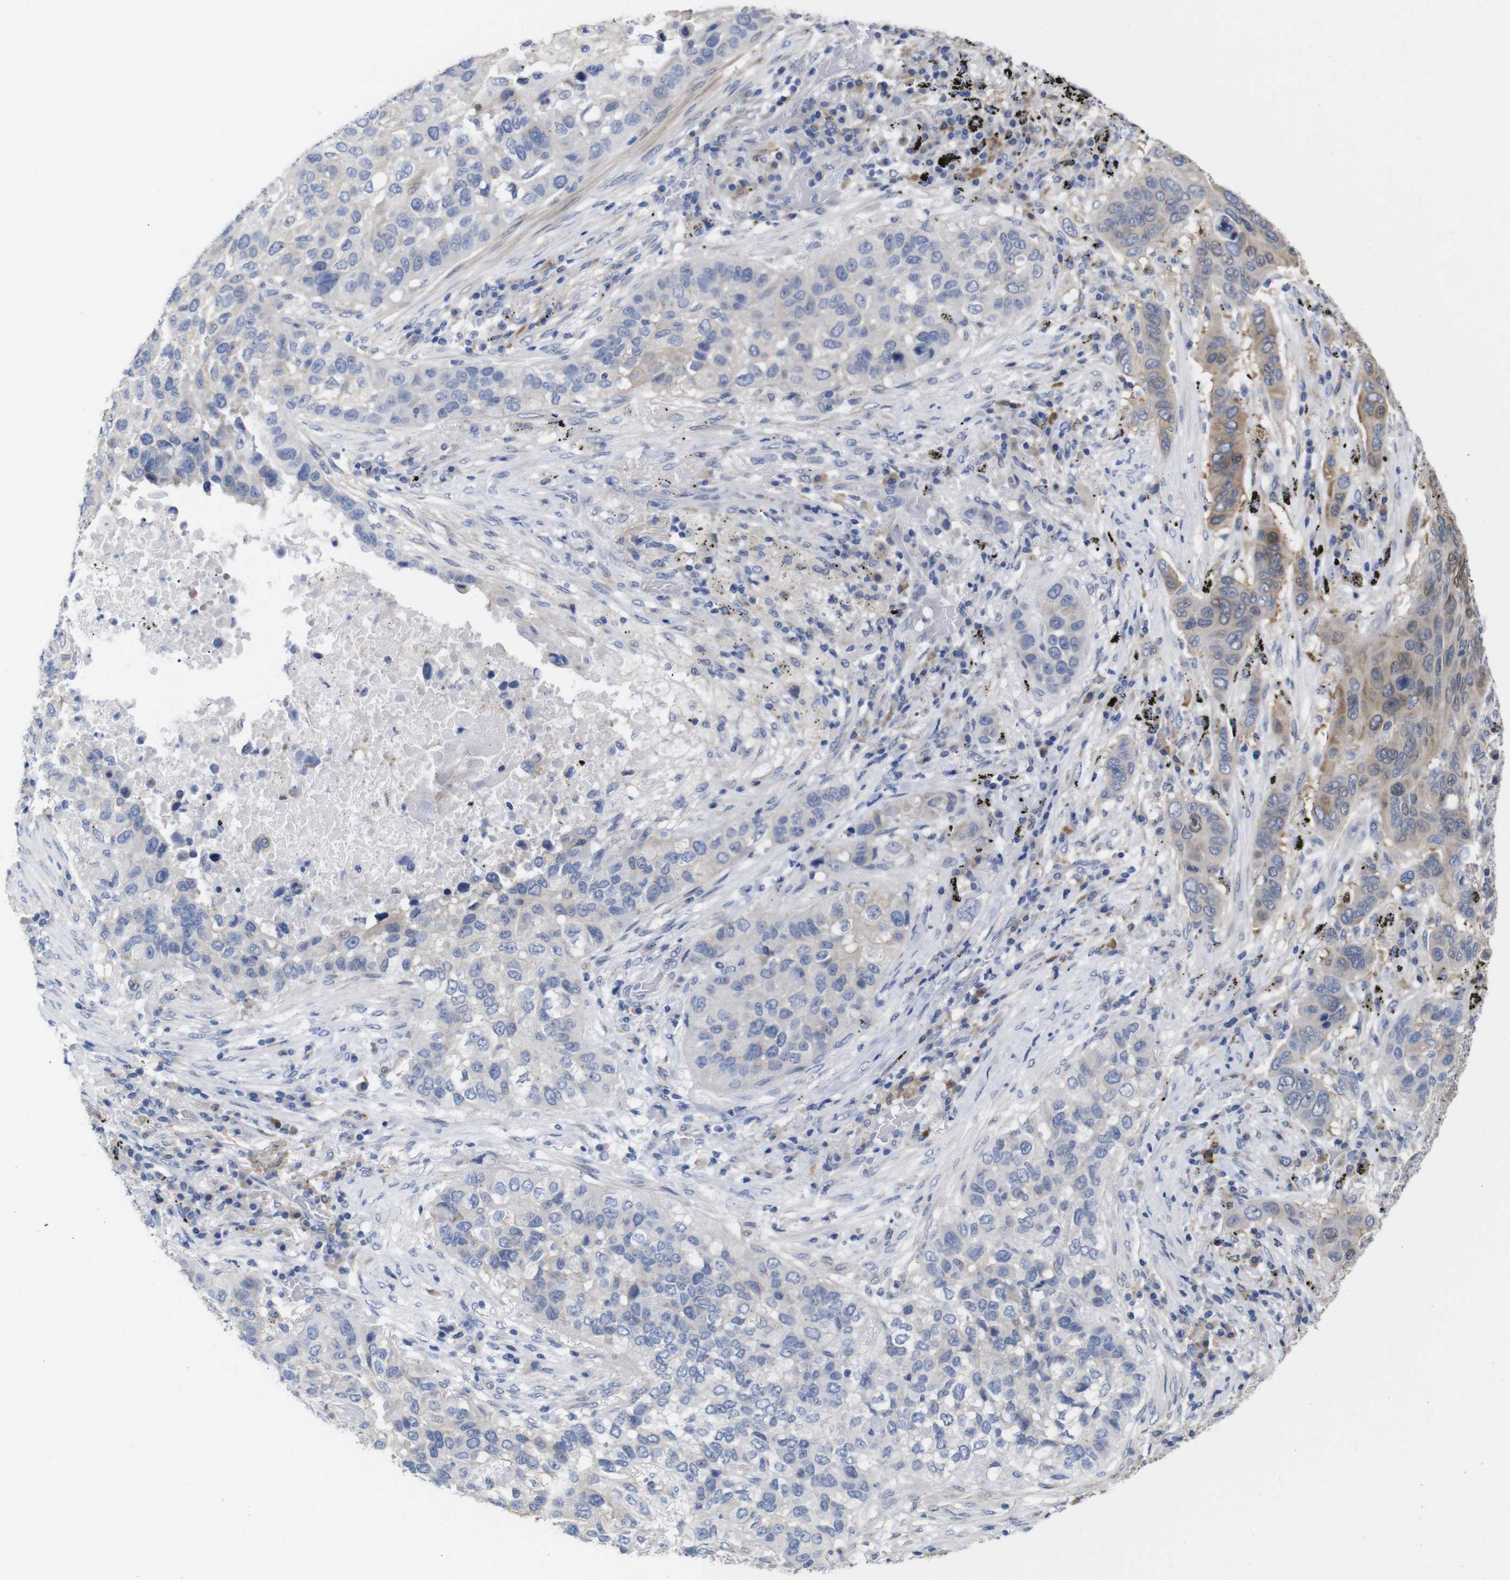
{"staining": {"intensity": "moderate", "quantity": "<25%", "location": "cytoplasmic/membranous"}, "tissue": "lung cancer", "cell_type": "Tumor cells", "image_type": "cancer", "snomed": [{"axis": "morphology", "description": "Squamous cell carcinoma, NOS"}, {"axis": "topography", "description": "Lung"}], "caption": "Immunohistochemistry (DAB (3,3'-diaminobenzidine)) staining of human squamous cell carcinoma (lung) displays moderate cytoplasmic/membranous protein positivity in approximately <25% of tumor cells.", "gene": "TCEAL9", "patient": {"sex": "male", "age": 57}}